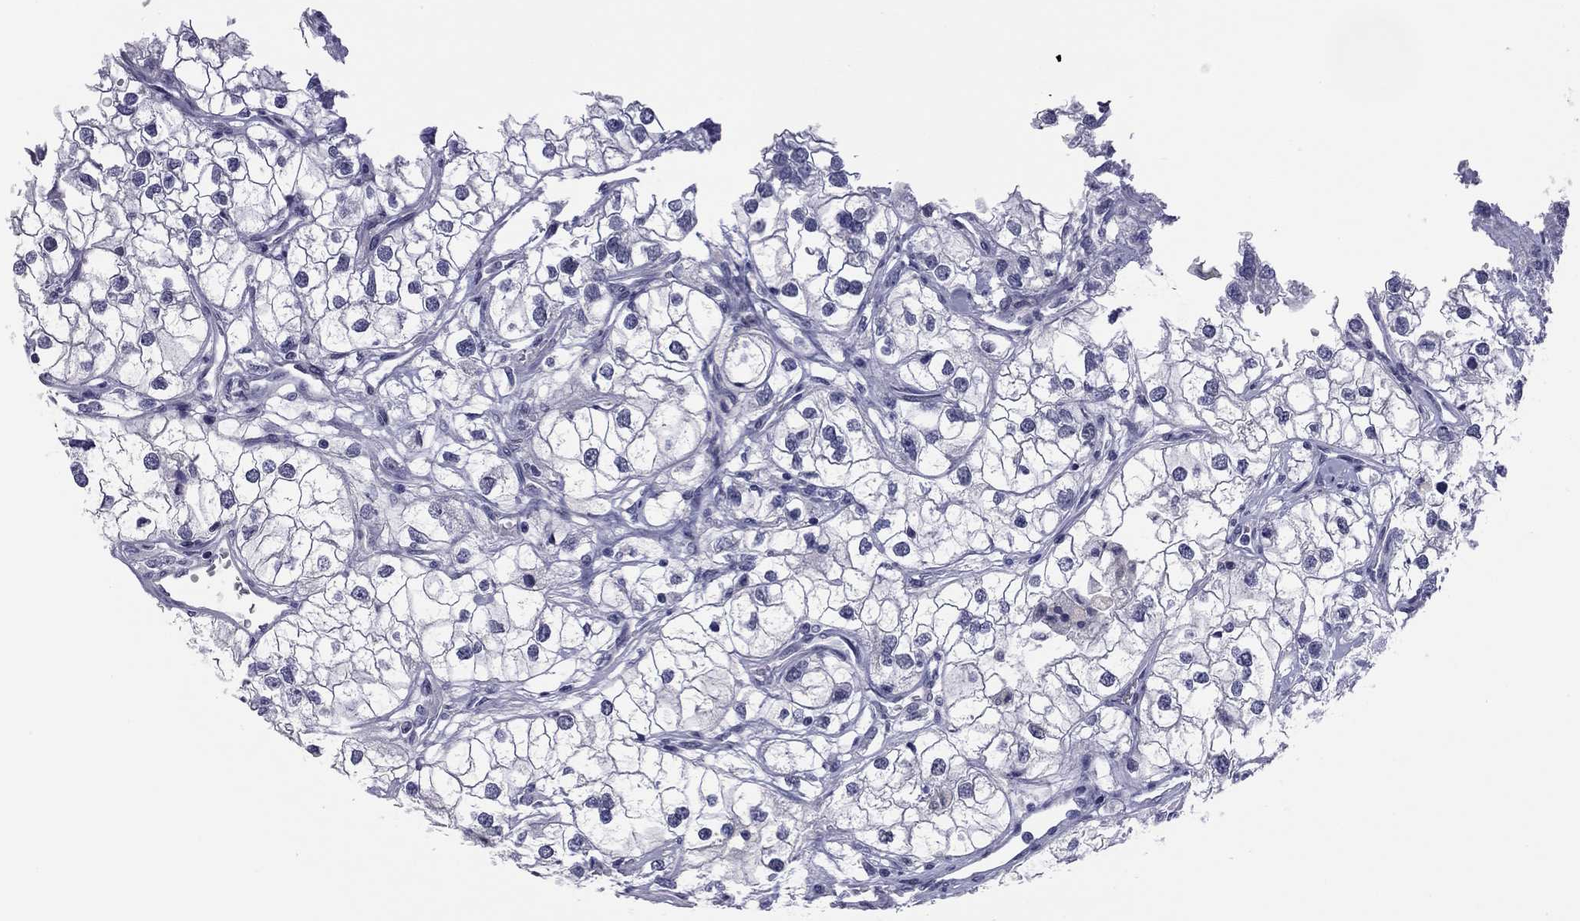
{"staining": {"intensity": "negative", "quantity": "none", "location": "none"}, "tissue": "renal cancer", "cell_type": "Tumor cells", "image_type": "cancer", "snomed": [{"axis": "morphology", "description": "Adenocarcinoma, NOS"}, {"axis": "topography", "description": "Kidney"}], "caption": "Renal adenocarcinoma was stained to show a protein in brown. There is no significant positivity in tumor cells. Brightfield microscopy of immunohistochemistry stained with DAB (3,3'-diaminobenzidine) (brown) and hematoxylin (blue), captured at high magnification.", "gene": "POU5F2", "patient": {"sex": "male", "age": 59}}